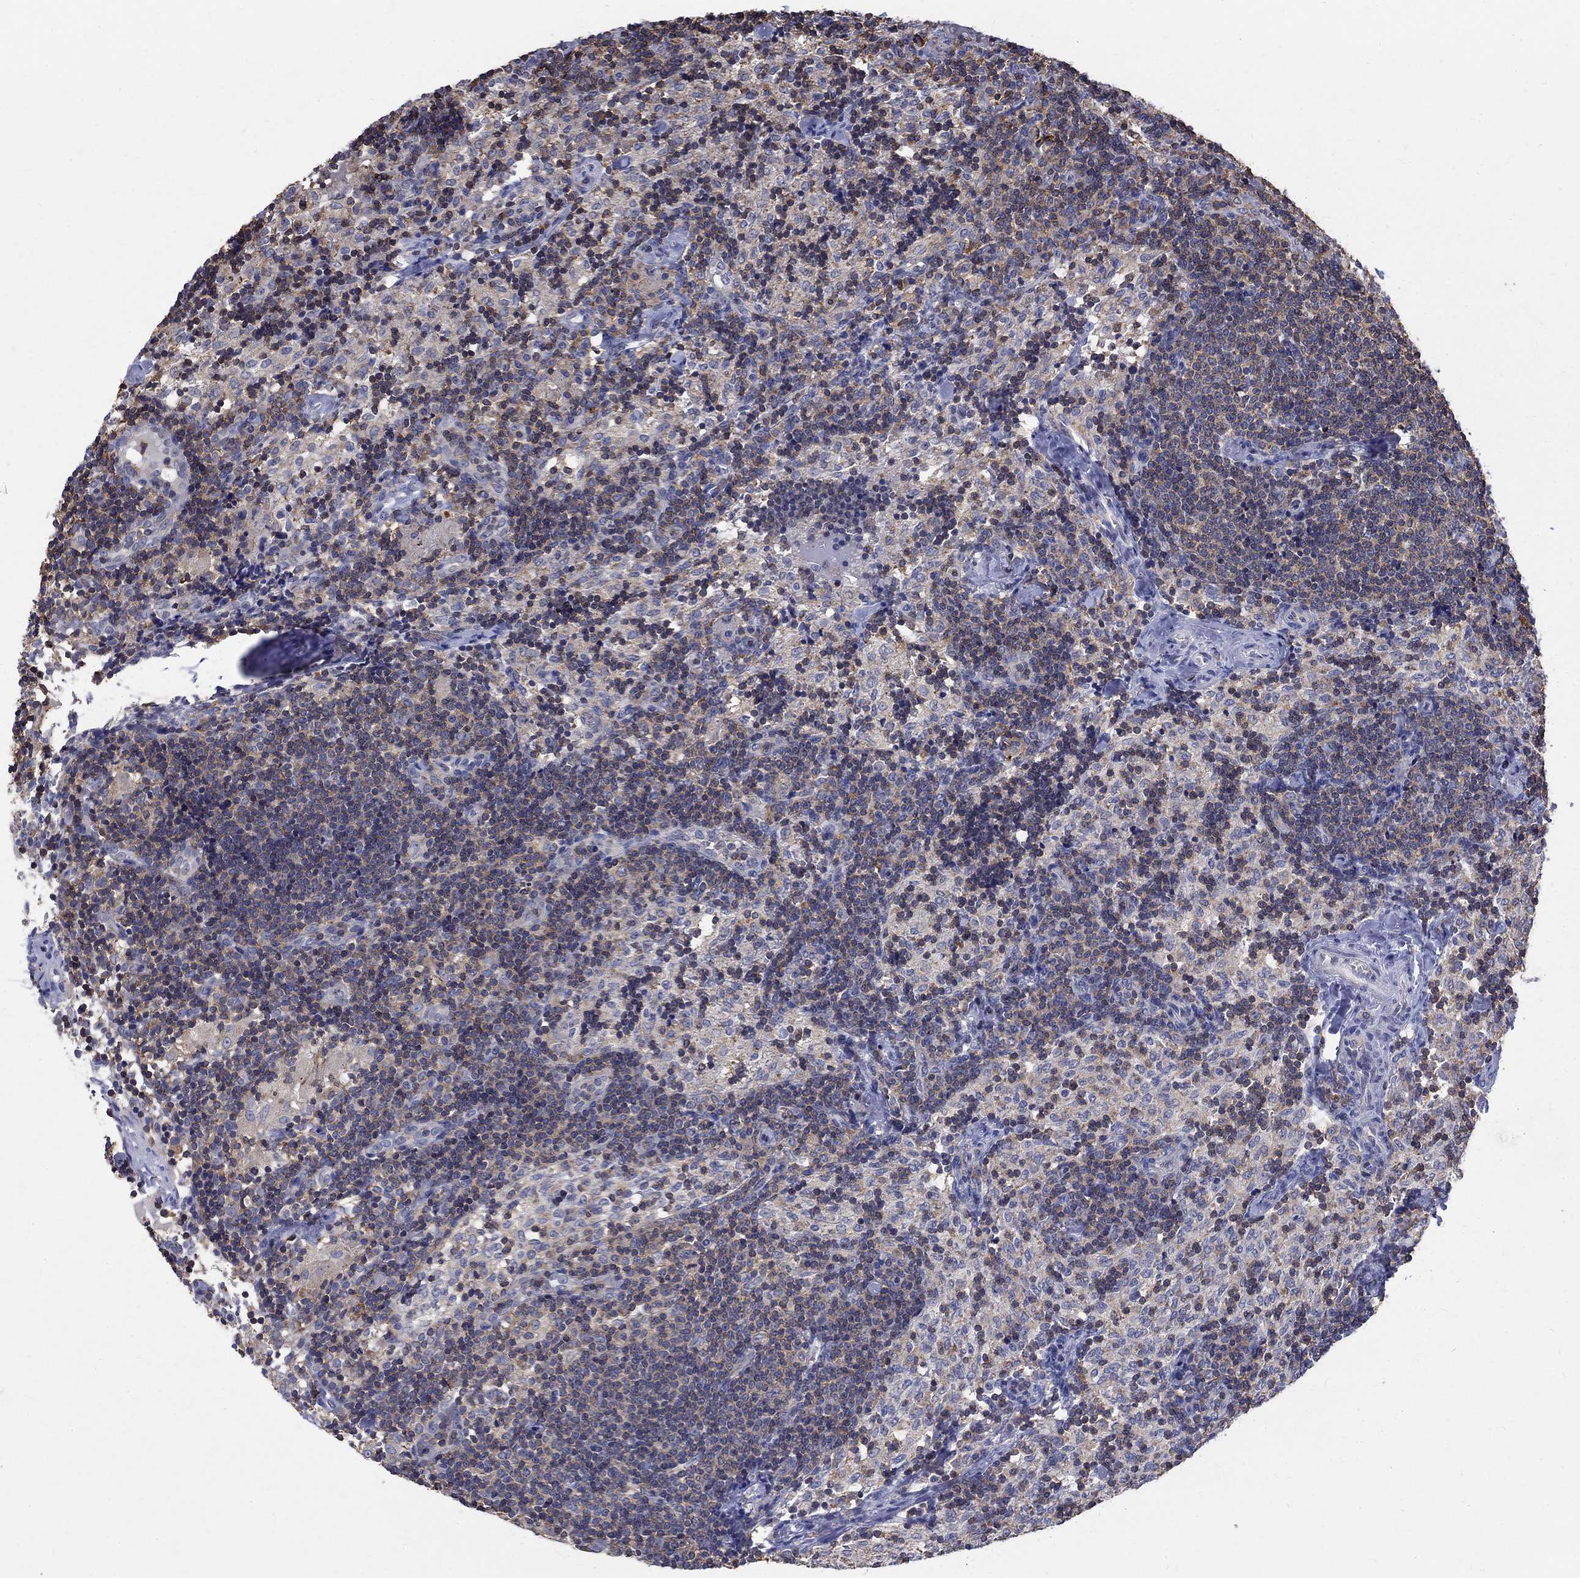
{"staining": {"intensity": "moderate", "quantity": "<25%", "location": "cytoplasmic/membranous"}, "tissue": "lymph node", "cell_type": "Germinal center cells", "image_type": "normal", "snomed": [{"axis": "morphology", "description": "Normal tissue, NOS"}, {"axis": "topography", "description": "Lymph node"}], "caption": "Protein expression analysis of benign lymph node shows moderate cytoplasmic/membranous expression in approximately <25% of germinal center cells.", "gene": "AGAP2", "patient": {"sex": "female", "age": 52}}